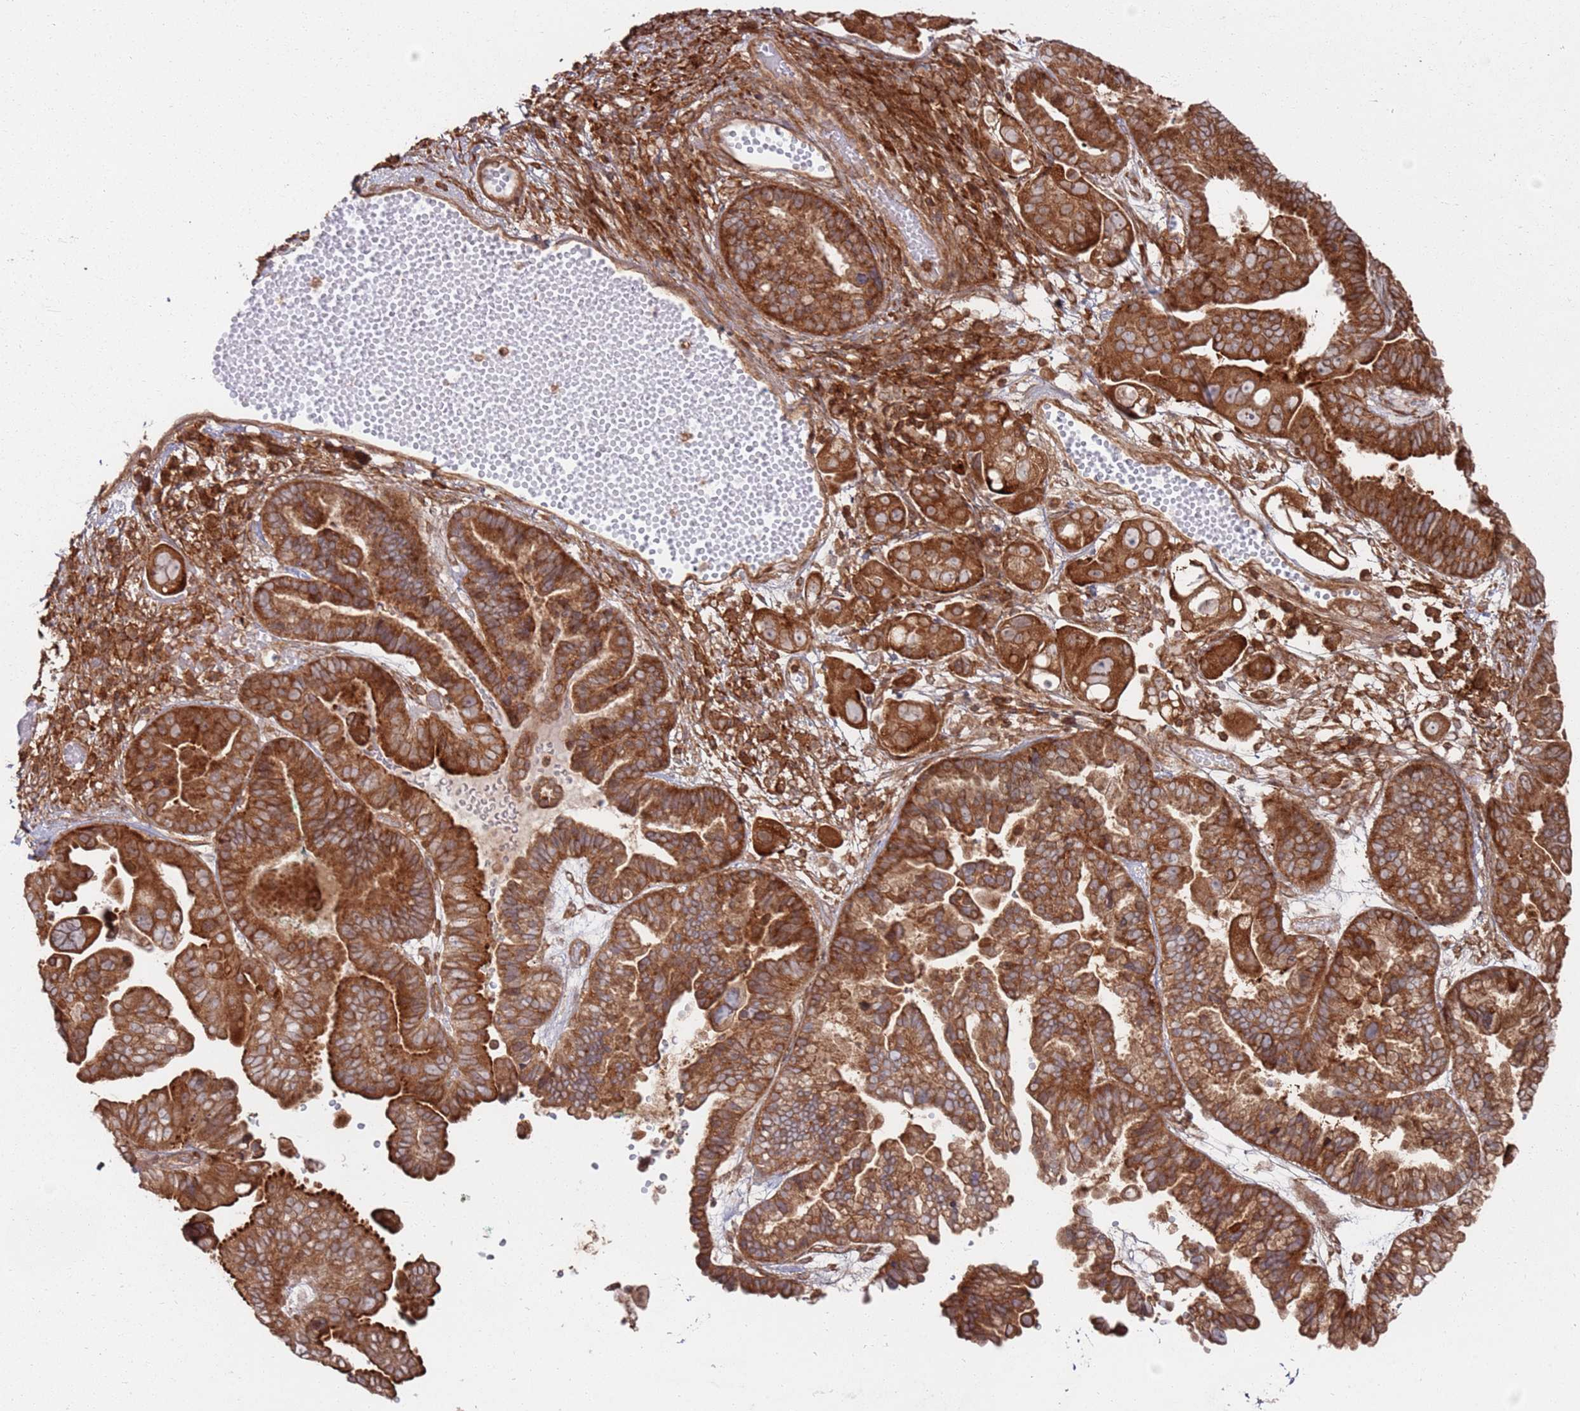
{"staining": {"intensity": "strong", "quantity": ">75%", "location": "cytoplasmic/membranous"}, "tissue": "ovarian cancer", "cell_type": "Tumor cells", "image_type": "cancer", "snomed": [{"axis": "morphology", "description": "Cystadenocarcinoma, serous, NOS"}, {"axis": "topography", "description": "Ovary"}], "caption": "Protein expression analysis of ovarian serous cystadenocarcinoma exhibits strong cytoplasmic/membranous staining in approximately >75% of tumor cells. (DAB = brown stain, brightfield microscopy at high magnification).", "gene": "PIH1D1", "patient": {"sex": "female", "age": 56}}